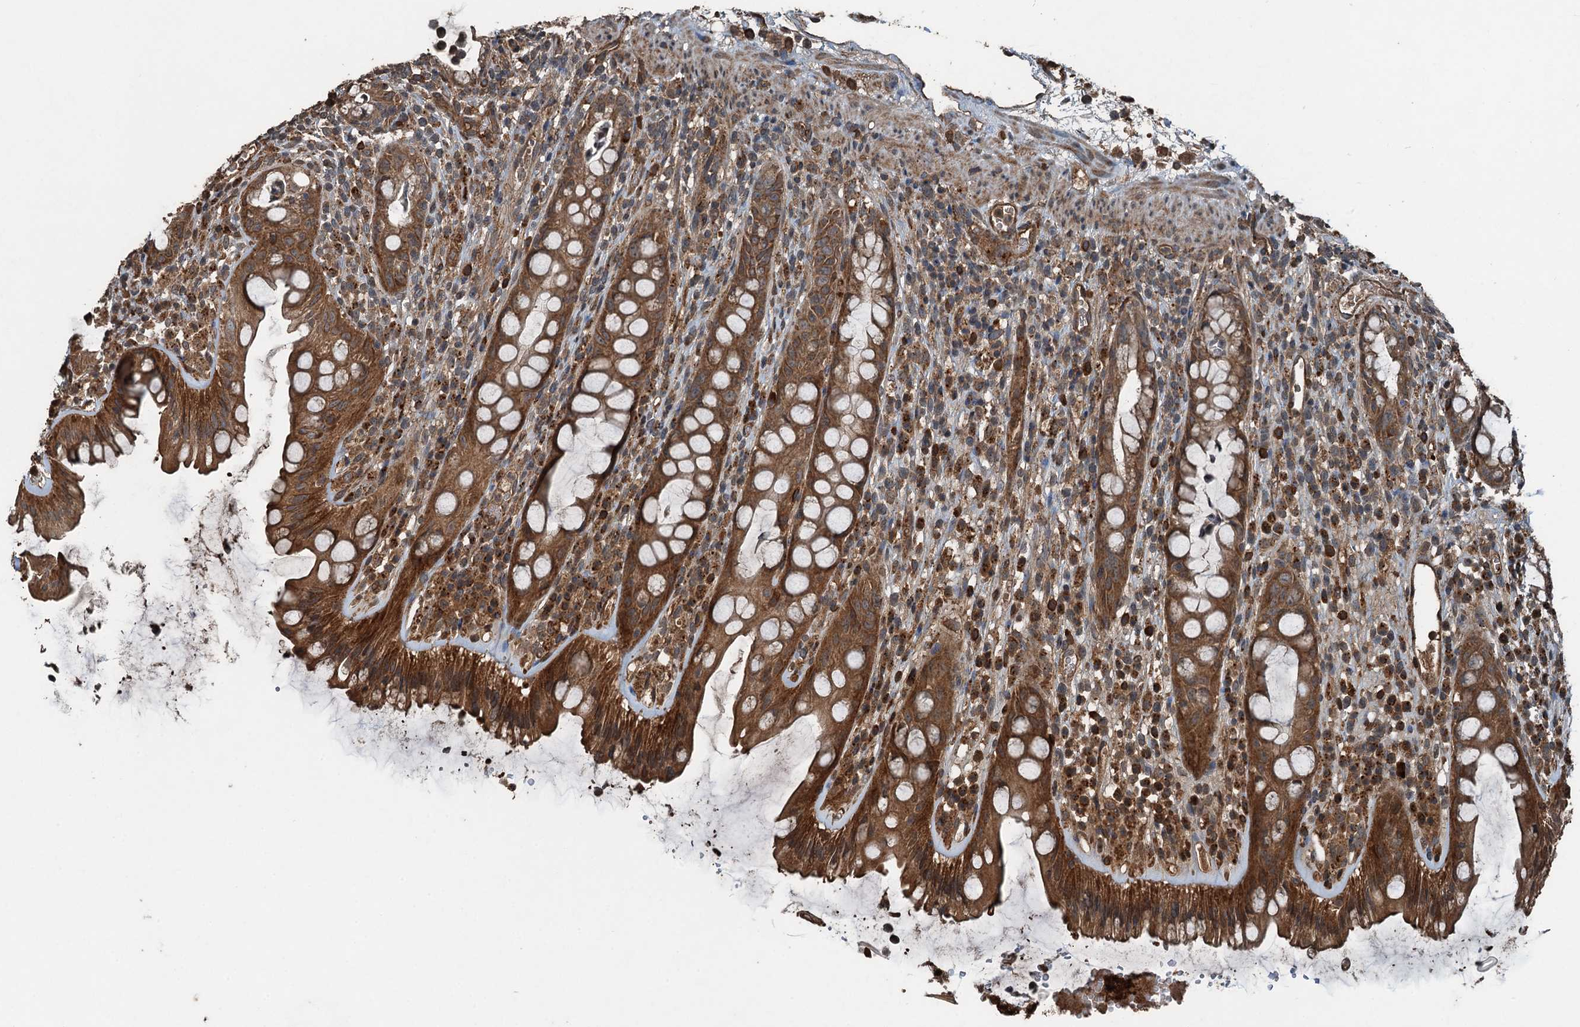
{"staining": {"intensity": "moderate", "quantity": ">75%", "location": "cytoplasmic/membranous"}, "tissue": "rectum", "cell_type": "Glandular cells", "image_type": "normal", "snomed": [{"axis": "morphology", "description": "Normal tissue, NOS"}, {"axis": "topography", "description": "Rectum"}], "caption": "An immunohistochemistry (IHC) micrograph of unremarkable tissue is shown. Protein staining in brown highlights moderate cytoplasmic/membranous positivity in rectum within glandular cells. The staining was performed using DAB (3,3'-diaminobenzidine) to visualize the protein expression in brown, while the nuclei were stained in blue with hematoxylin (Magnification: 20x).", "gene": "TCTN1", "patient": {"sex": "female", "age": 57}}